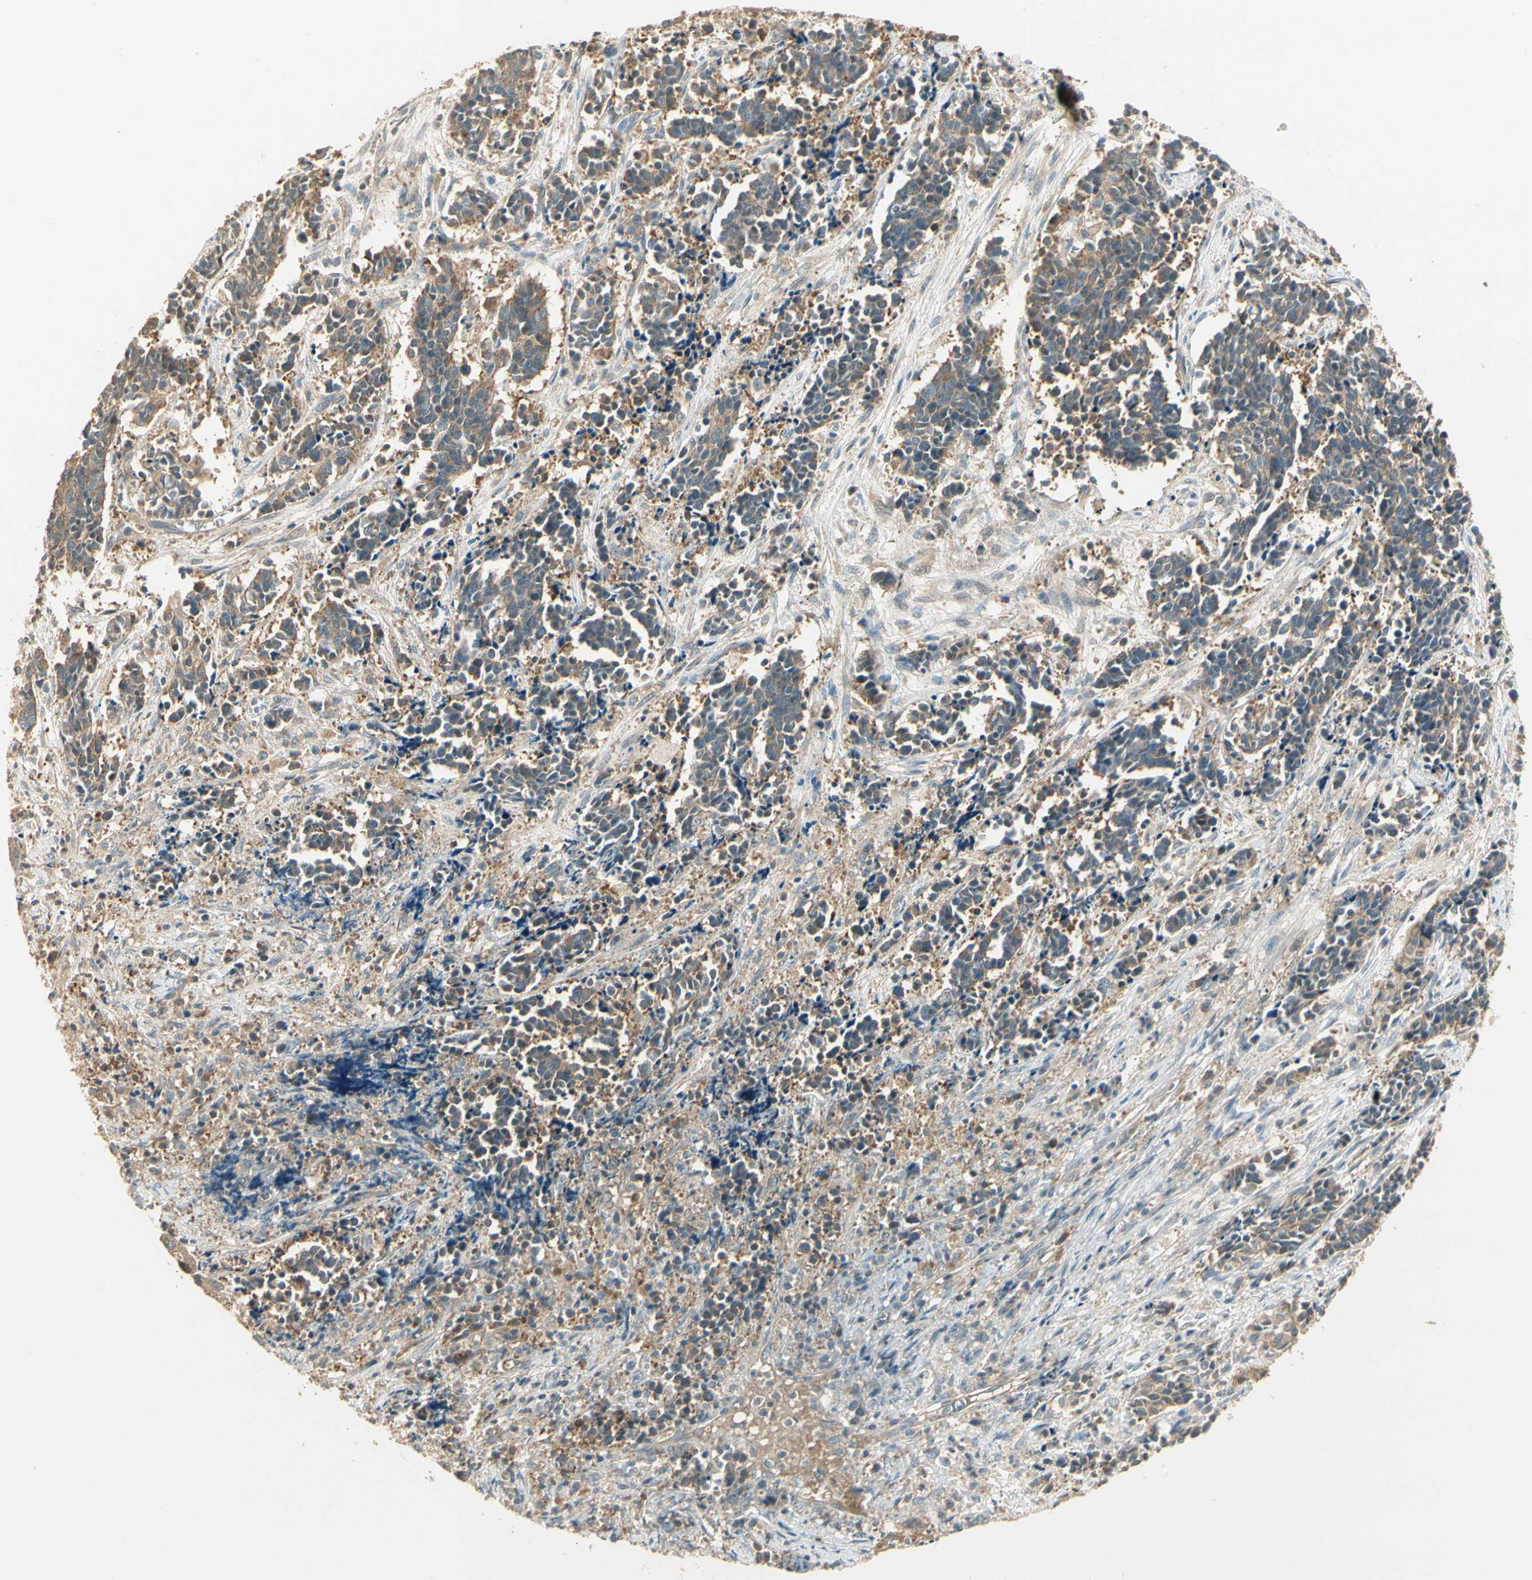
{"staining": {"intensity": "weak", "quantity": "<25%", "location": "cytoplasmic/membranous"}, "tissue": "cervical cancer", "cell_type": "Tumor cells", "image_type": "cancer", "snomed": [{"axis": "morphology", "description": "Squamous cell carcinoma, NOS"}, {"axis": "topography", "description": "Cervix"}], "caption": "Image shows no protein expression in tumor cells of squamous cell carcinoma (cervical) tissue.", "gene": "PFDN5", "patient": {"sex": "female", "age": 35}}